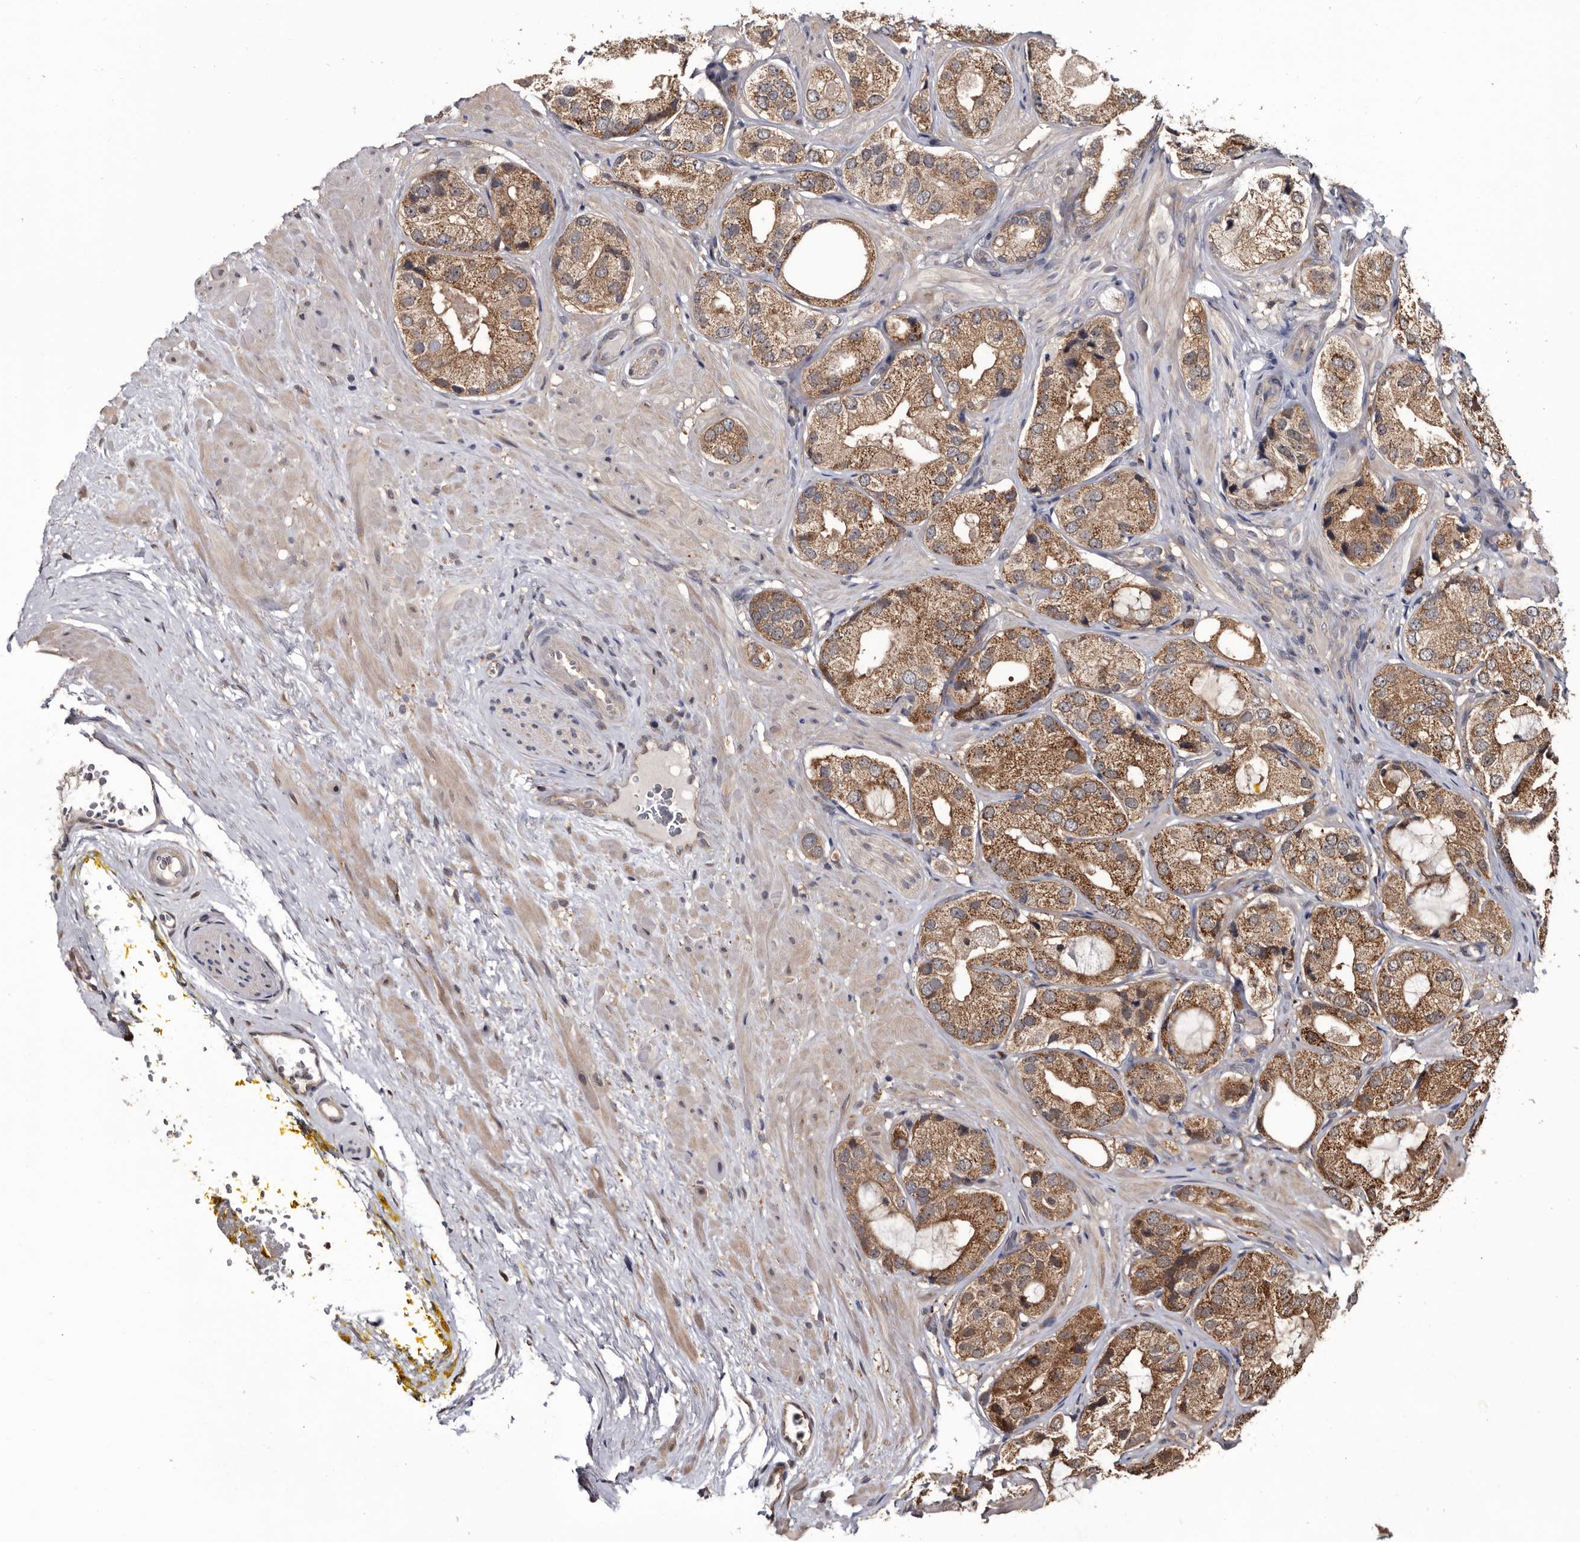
{"staining": {"intensity": "moderate", "quantity": ">75%", "location": "cytoplasmic/membranous"}, "tissue": "prostate cancer", "cell_type": "Tumor cells", "image_type": "cancer", "snomed": [{"axis": "morphology", "description": "Adenocarcinoma, High grade"}, {"axis": "topography", "description": "Prostate"}], "caption": "Immunohistochemistry staining of prostate adenocarcinoma (high-grade), which displays medium levels of moderate cytoplasmic/membranous staining in about >75% of tumor cells indicating moderate cytoplasmic/membranous protein expression. The staining was performed using DAB (3,3'-diaminobenzidine) (brown) for protein detection and nuclei were counterstained in hematoxylin (blue).", "gene": "TTI2", "patient": {"sex": "male", "age": 59}}